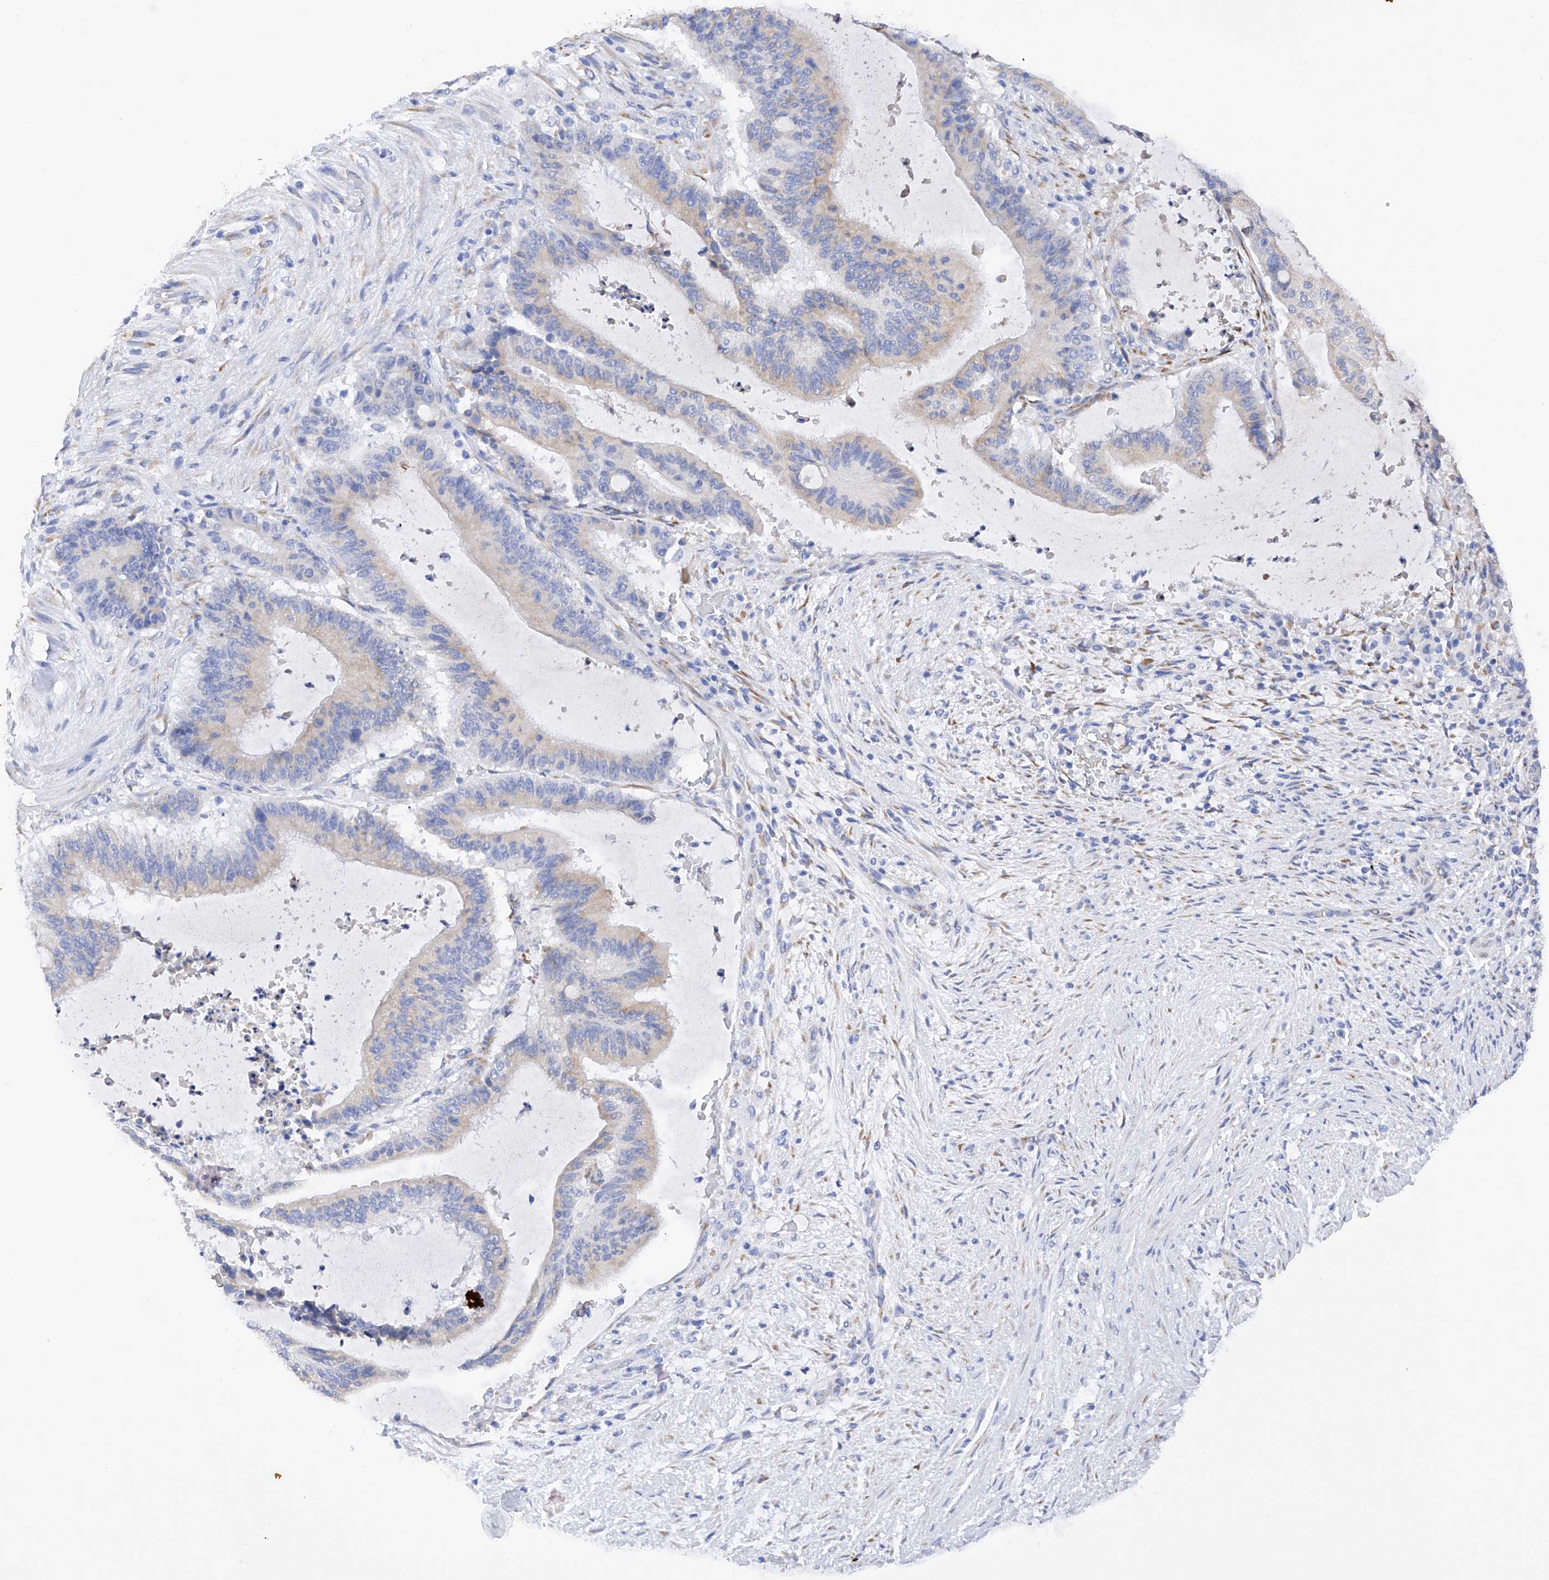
{"staining": {"intensity": "weak", "quantity": "25%-75%", "location": "cytoplasmic/membranous"}, "tissue": "liver cancer", "cell_type": "Tumor cells", "image_type": "cancer", "snomed": [{"axis": "morphology", "description": "Normal tissue, NOS"}, {"axis": "morphology", "description": "Cholangiocarcinoma"}, {"axis": "topography", "description": "Liver"}, {"axis": "topography", "description": "Peripheral nerve tissue"}], "caption": "Liver cancer stained with a brown dye reveals weak cytoplasmic/membranous positive positivity in approximately 25%-75% of tumor cells.", "gene": "PDIA5", "patient": {"sex": "female", "age": 73}}